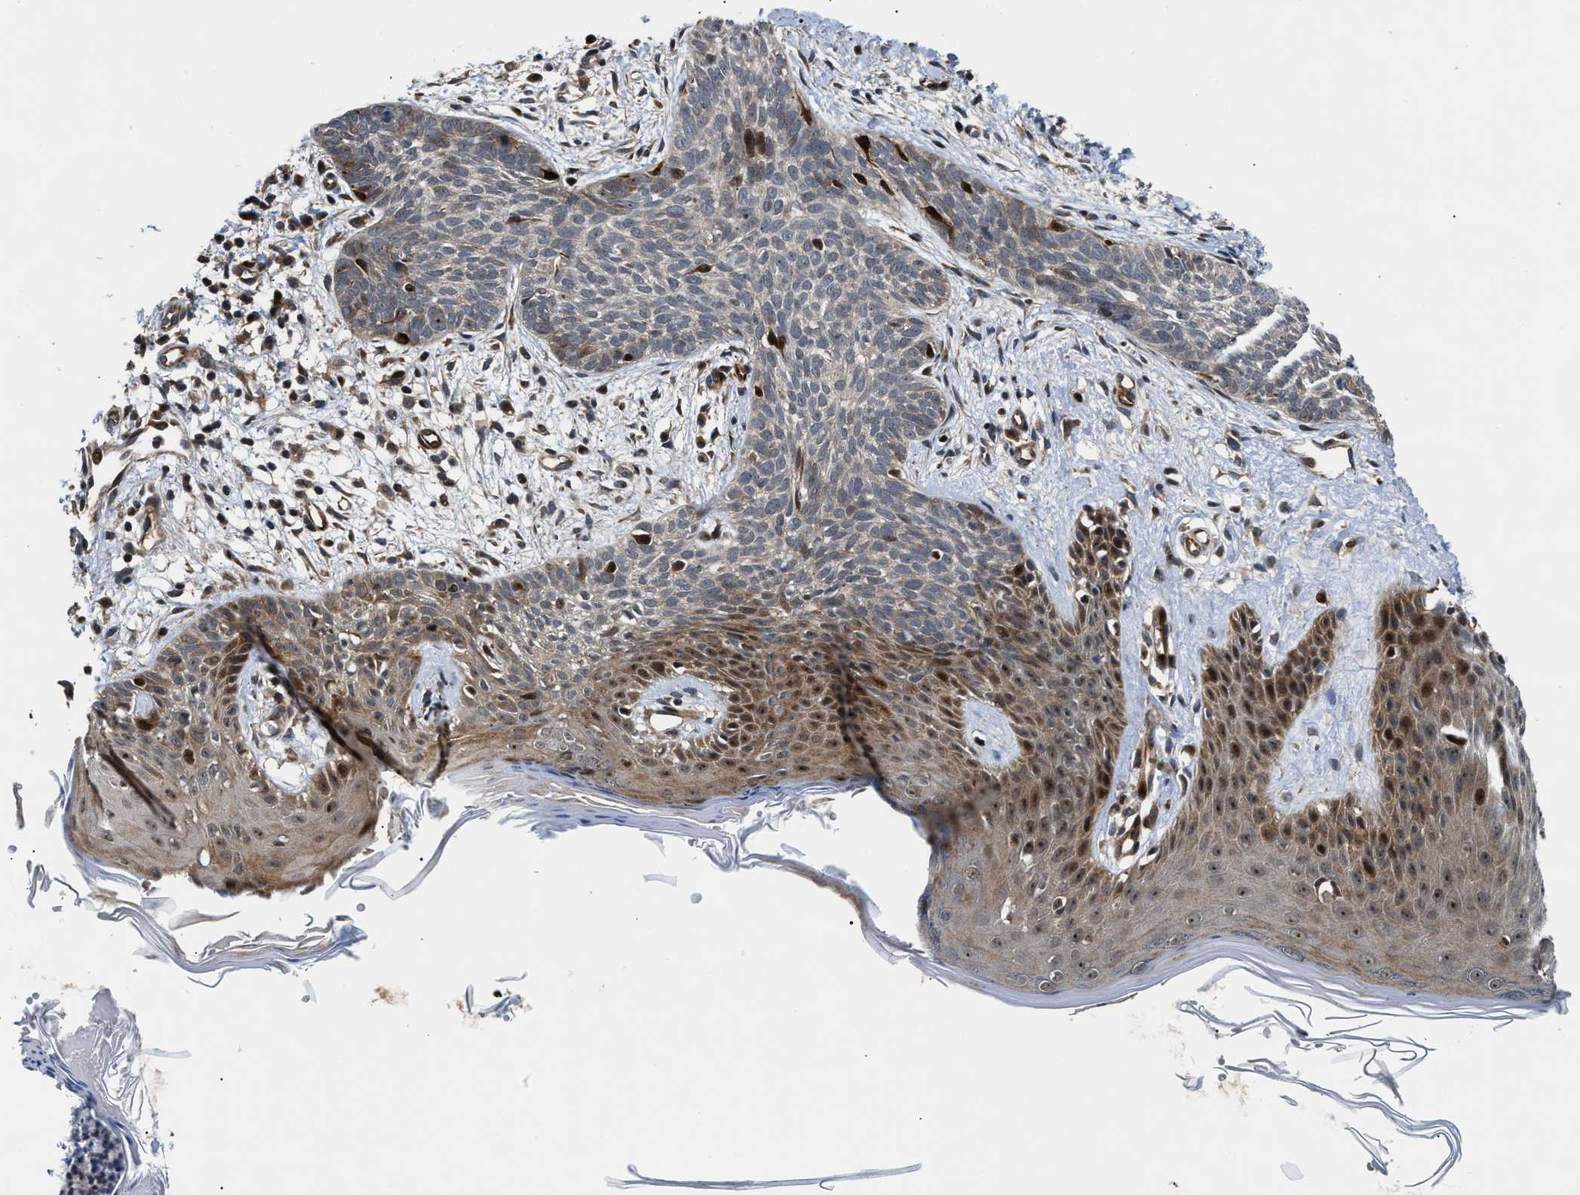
{"staining": {"intensity": "moderate", "quantity": "<25%", "location": "cytoplasmic/membranous,nuclear"}, "tissue": "skin cancer", "cell_type": "Tumor cells", "image_type": "cancer", "snomed": [{"axis": "morphology", "description": "Basal cell carcinoma"}, {"axis": "topography", "description": "Skin"}], "caption": "Tumor cells exhibit low levels of moderate cytoplasmic/membranous and nuclear expression in about <25% of cells in skin basal cell carcinoma.", "gene": "ALDH3A2", "patient": {"sex": "female", "age": 59}}